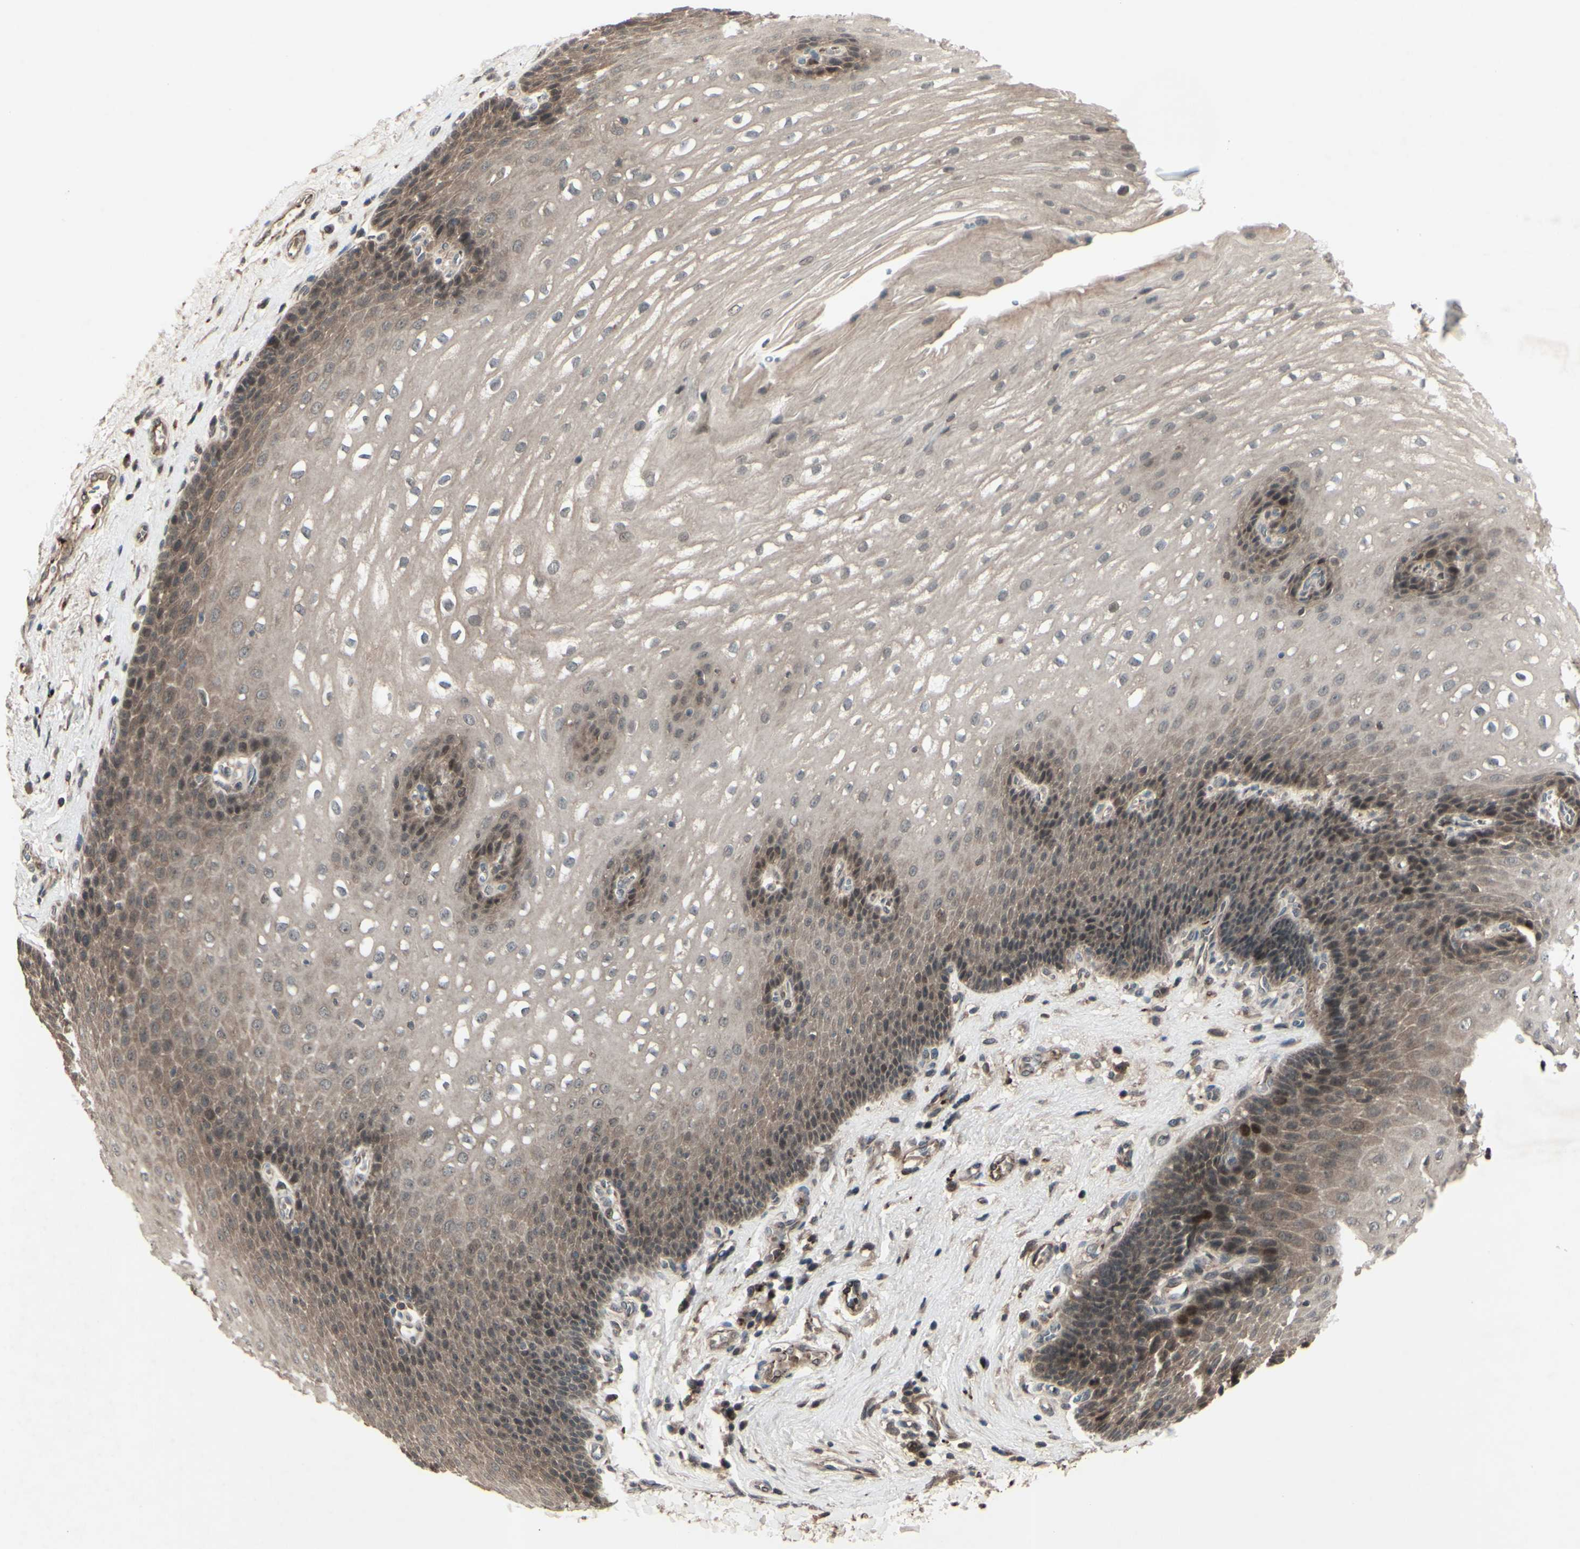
{"staining": {"intensity": "moderate", "quantity": ">75%", "location": "cytoplasmic/membranous,nuclear"}, "tissue": "esophagus", "cell_type": "Squamous epithelial cells", "image_type": "normal", "snomed": [{"axis": "morphology", "description": "Normal tissue, NOS"}, {"axis": "topography", "description": "Esophagus"}], "caption": "IHC micrograph of normal esophagus: human esophagus stained using IHC reveals medium levels of moderate protein expression localized specifically in the cytoplasmic/membranous,nuclear of squamous epithelial cells, appearing as a cytoplasmic/membranous,nuclear brown color.", "gene": "MLF2", "patient": {"sex": "male", "age": 48}}